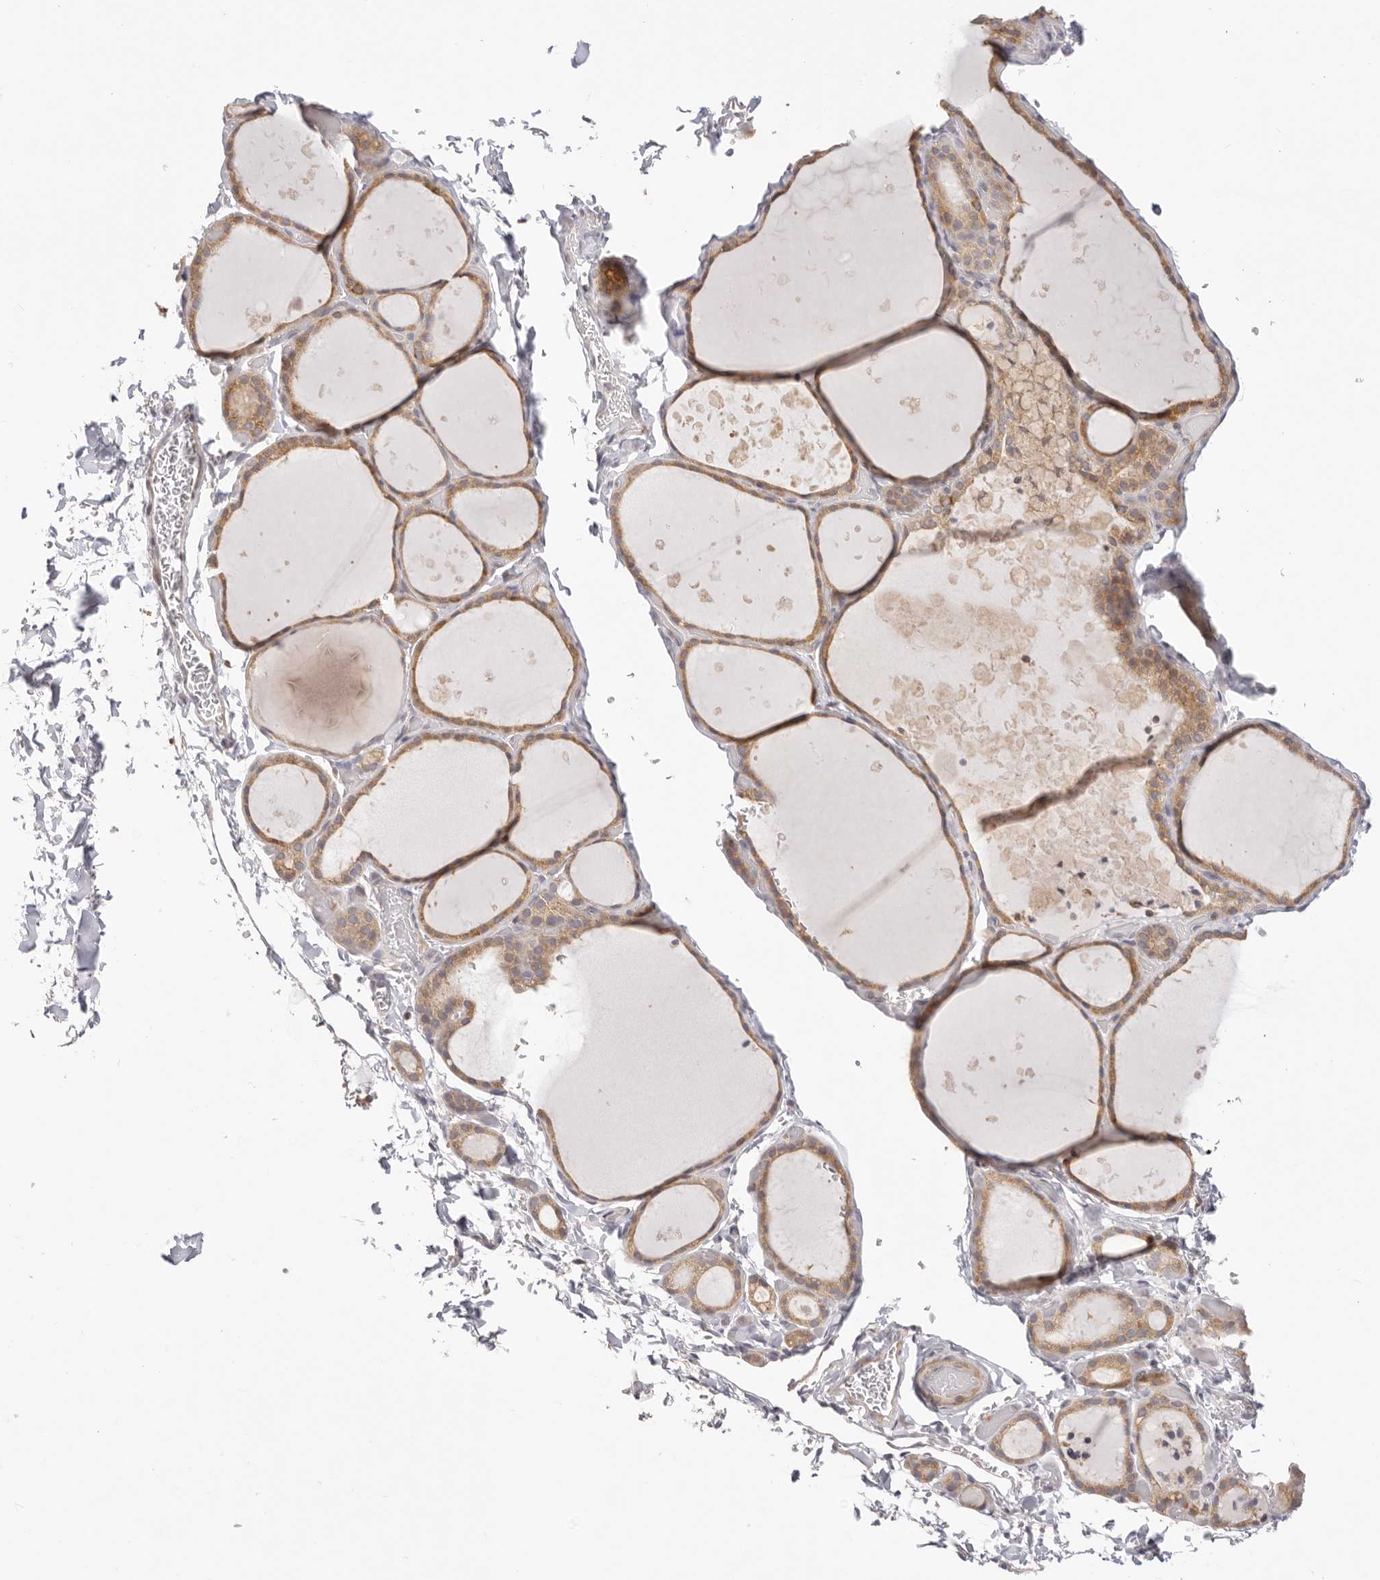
{"staining": {"intensity": "weak", "quantity": ">75%", "location": "cytoplasmic/membranous"}, "tissue": "thyroid gland", "cell_type": "Glandular cells", "image_type": "normal", "snomed": [{"axis": "morphology", "description": "Normal tissue, NOS"}, {"axis": "topography", "description": "Thyroid gland"}], "caption": "Weak cytoplasmic/membranous expression is identified in about >75% of glandular cells in unremarkable thyroid gland. Using DAB (3,3'-diaminobenzidine) (brown) and hematoxylin (blue) stains, captured at high magnification using brightfield microscopy.", "gene": "KCMF1", "patient": {"sex": "female", "age": 44}}